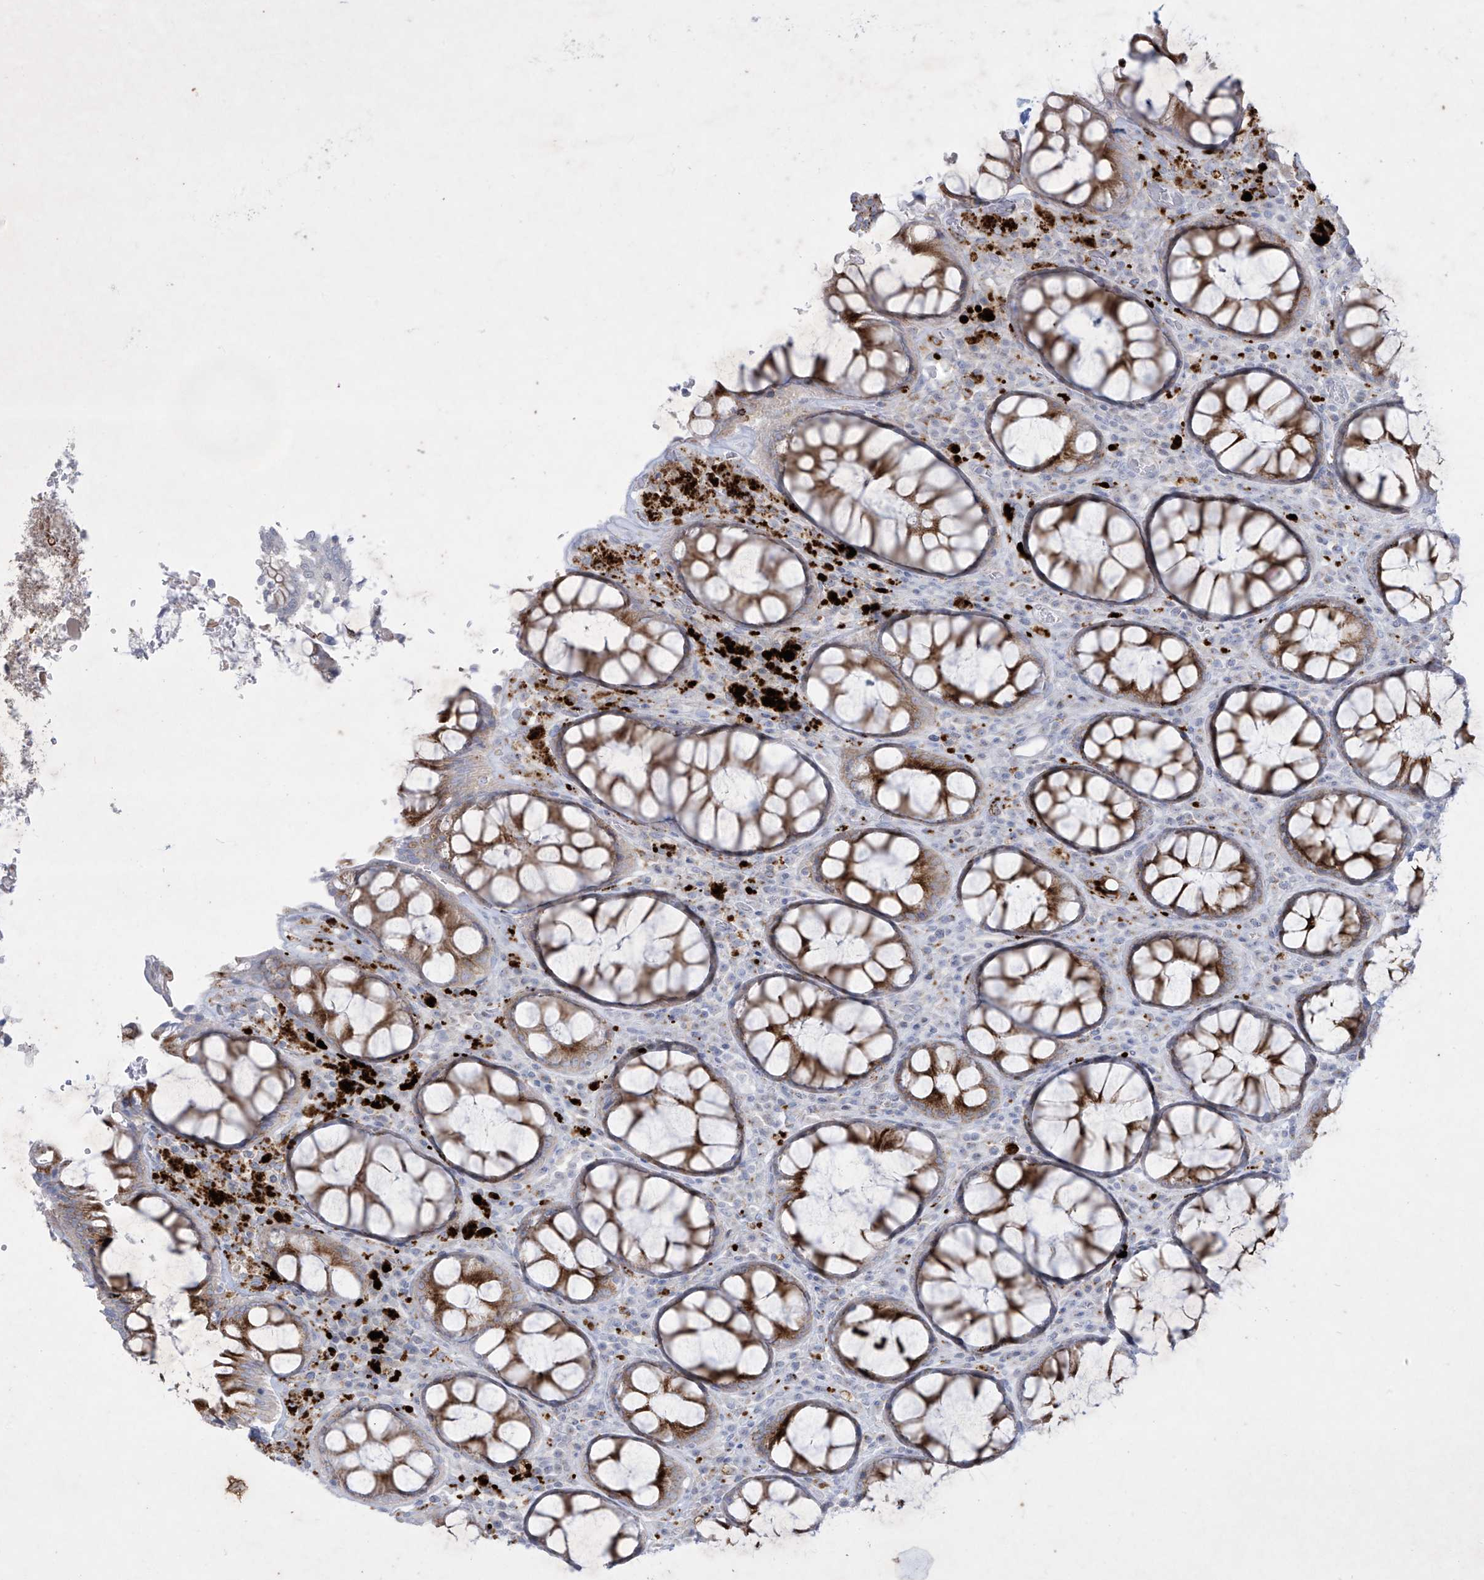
{"staining": {"intensity": "strong", "quantity": ">75%", "location": "cytoplasmic/membranous"}, "tissue": "rectum", "cell_type": "Glandular cells", "image_type": "normal", "snomed": [{"axis": "morphology", "description": "Normal tissue, NOS"}, {"axis": "topography", "description": "Rectum"}], "caption": "The photomicrograph displays immunohistochemical staining of unremarkable rectum. There is strong cytoplasmic/membranous staining is appreciated in approximately >75% of glandular cells. Ihc stains the protein in brown and the nuclei are stained blue.", "gene": "GPR137C", "patient": {"sex": "male", "age": 64}}